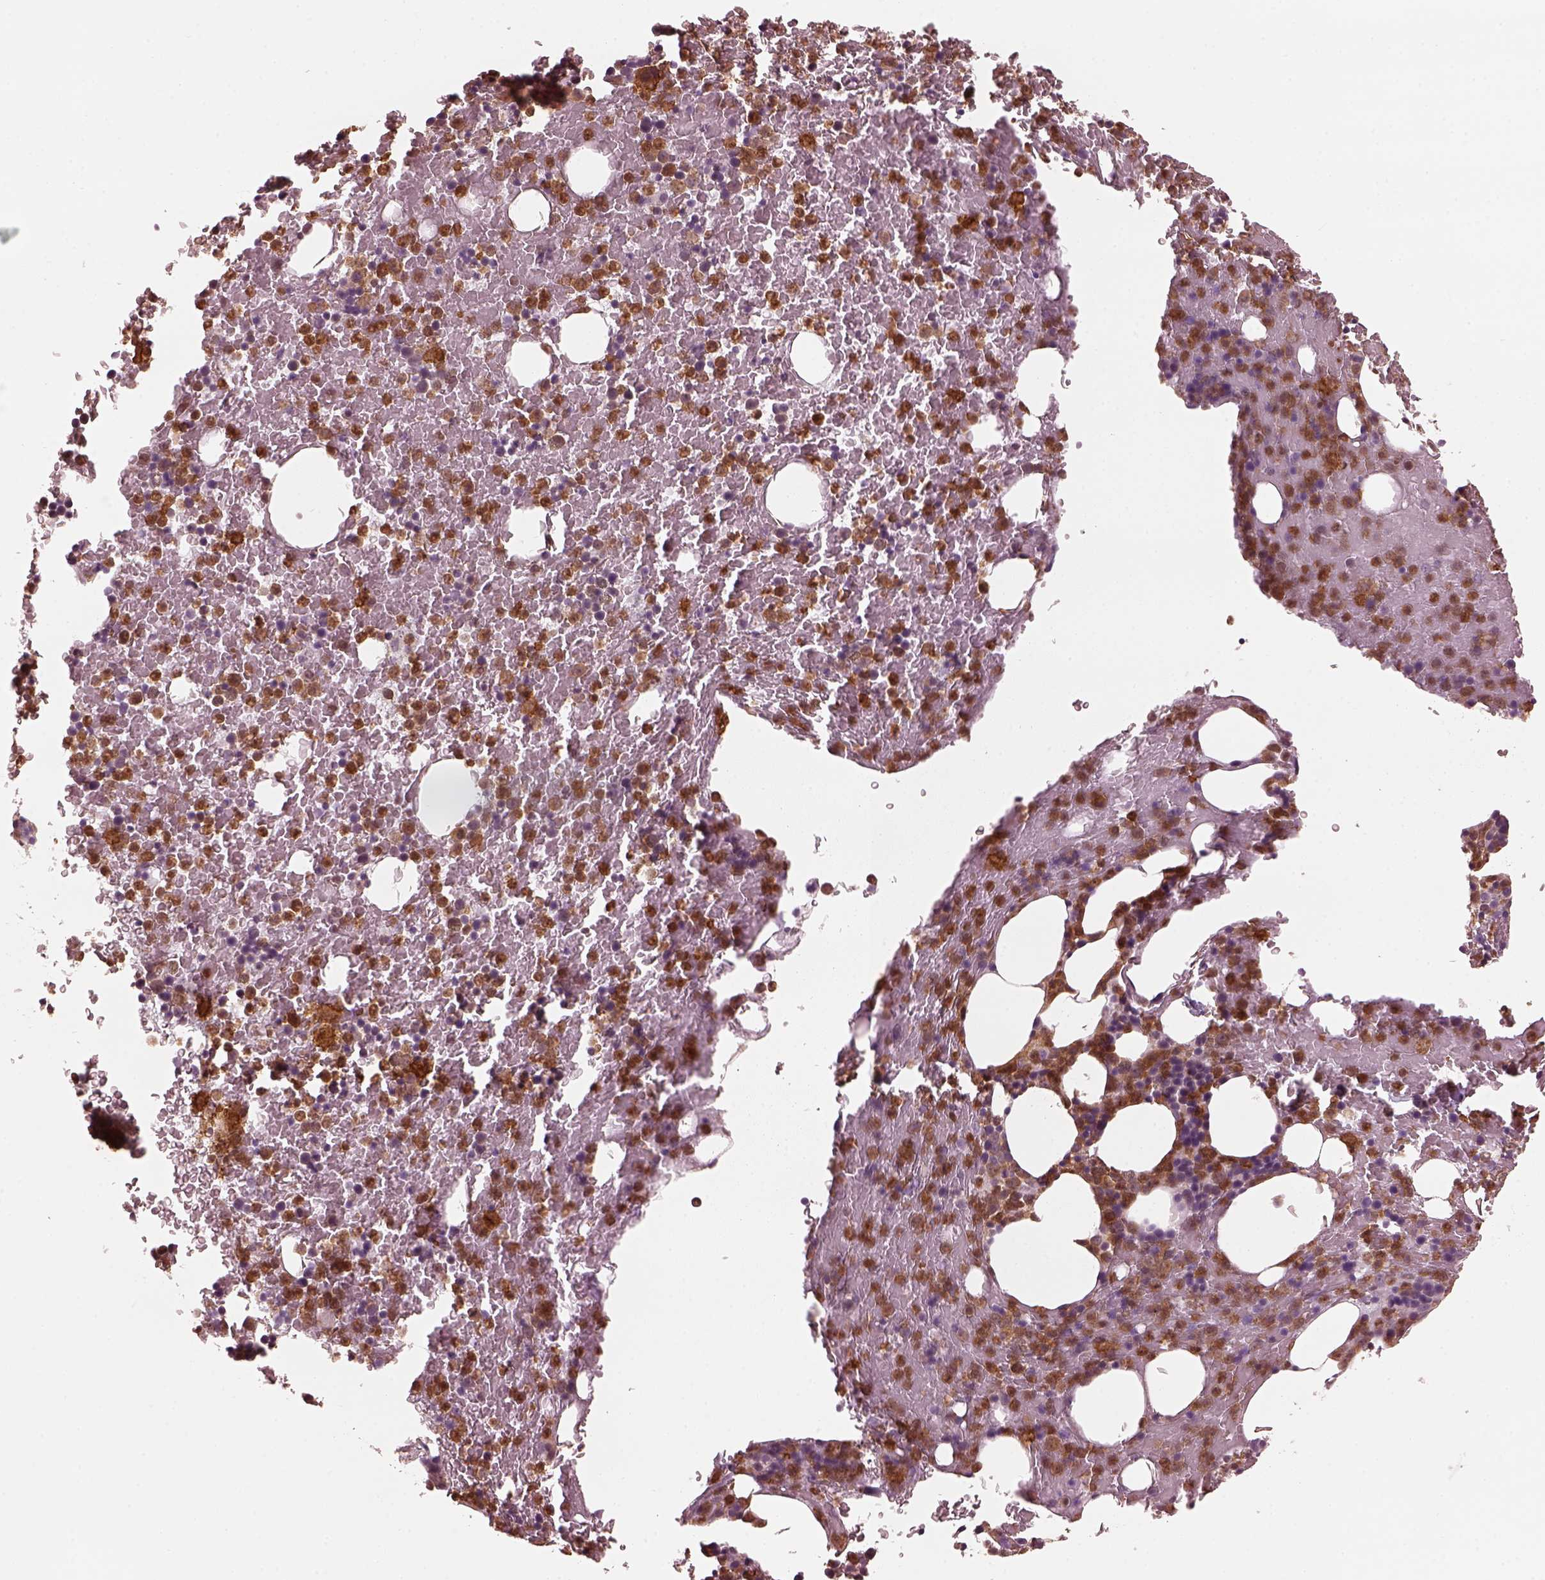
{"staining": {"intensity": "strong", "quantity": "25%-75%", "location": "cytoplasmic/membranous"}, "tissue": "bone marrow", "cell_type": "Hematopoietic cells", "image_type": "normal", "snomed": [{"axis": "morphology", "description": "Normal tissue, NOS"}, {"axis": "topography", "description": "Bone marrow"}], "caption": "Protein expression by immunohistochemistry (IHC) exhibits strong cytoplasmic/membranous expression in about 25%-75% of hematopoietic cells in benign bone marrow. Nuclei are stained in blue.", "gene": "PSTPIP2", "patient": {"sex": "male", "age": 72}}